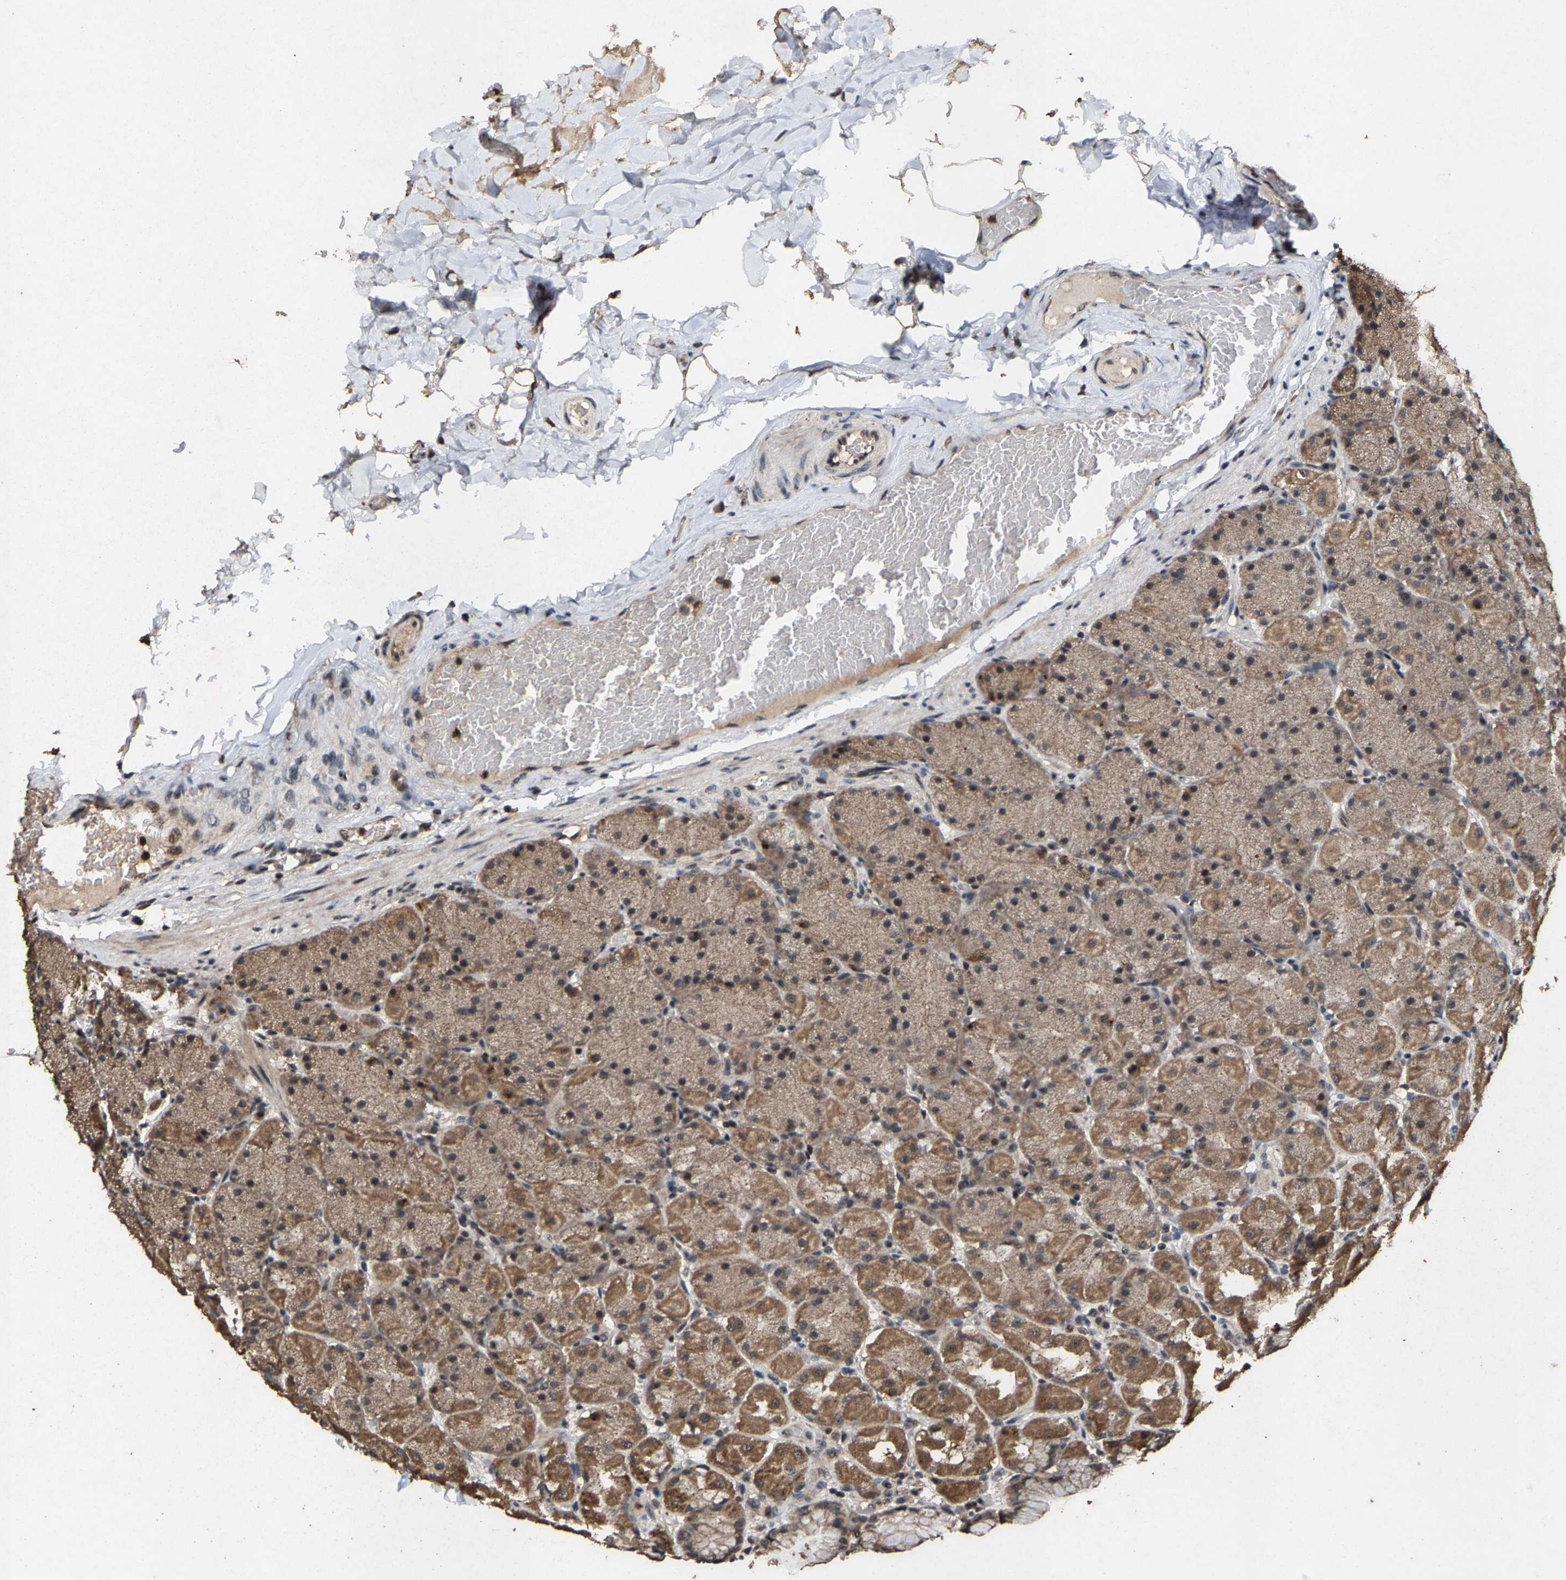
{"staining": {"intensity": "moderate", "quantity": ">75%", "location": "cytoplasmic/membranous,nuclear"}, "tissue": "stomach", "cell_type": "Glandular cells", "image_type": "normal", "snomed": [{"axis": "morphology", "description": "Normal tissue, NOS"}, {"axis": "topography", "description": "Stomach, upper"}], "caption": "DAB immunohistochemical staining of benign human stomach exhibits moderate cytoplasmic/membranous,nuclear protein staining in about >75% of glandular cells.", "gene": "HAUS6", "patient": {"sex": "female", "age": 56}}